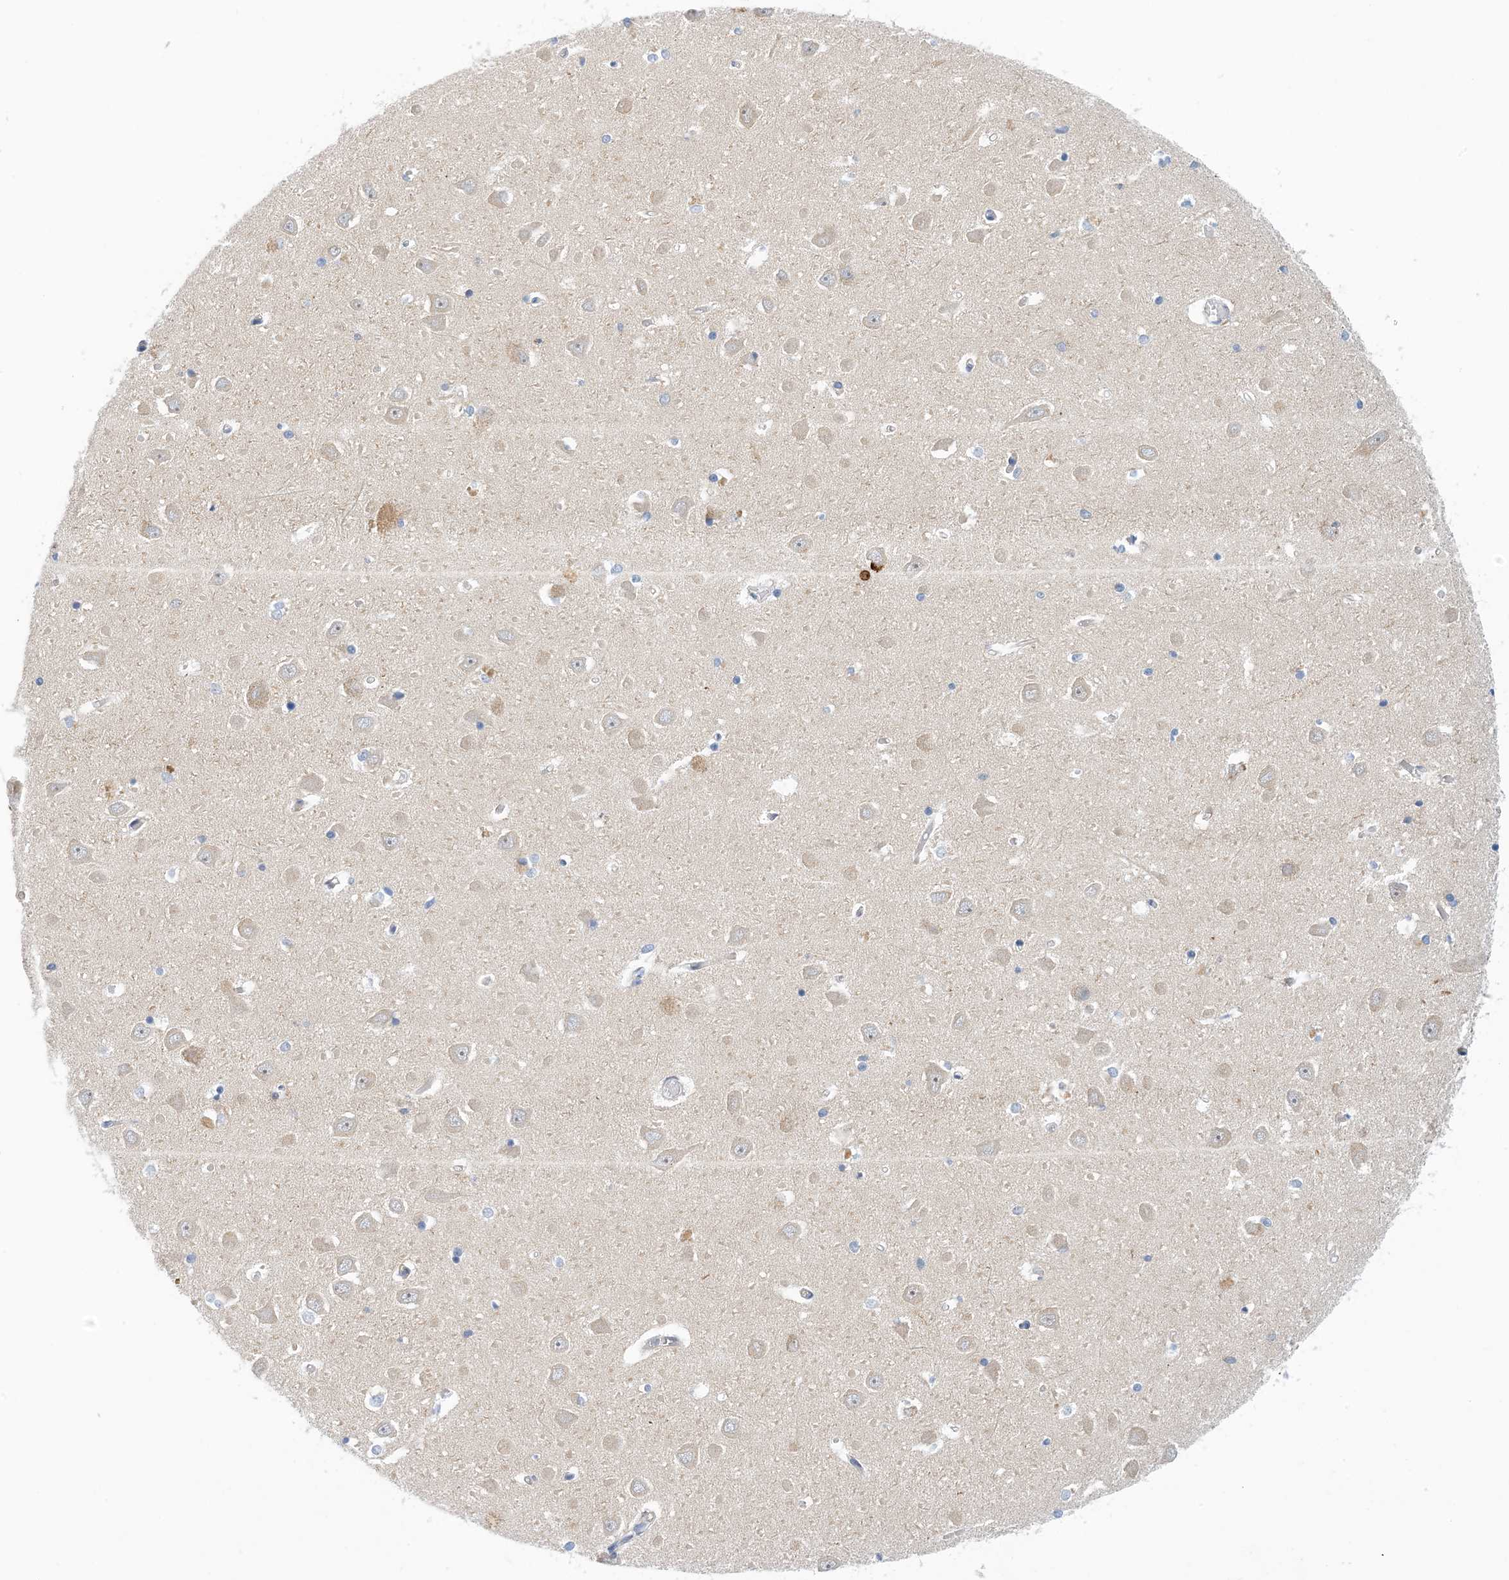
{"staining": {"intensity": "negative", "quantity": "none", "location": "none"}, "tissue": "hippocampus", "cell_type": "Glial cells", "image_type": "normal", "snomed": [{"axis": "morphology", "description": "Normal tissue, NOS"}, {"axis": "topography", "description": "Hippocampus"}], "caption": "Immunohistochemistry of normal human hippocampus reveals no expression in glial cells.", "gene": "PCDHA2", "patient": {"sex": "male", "age": 70}}